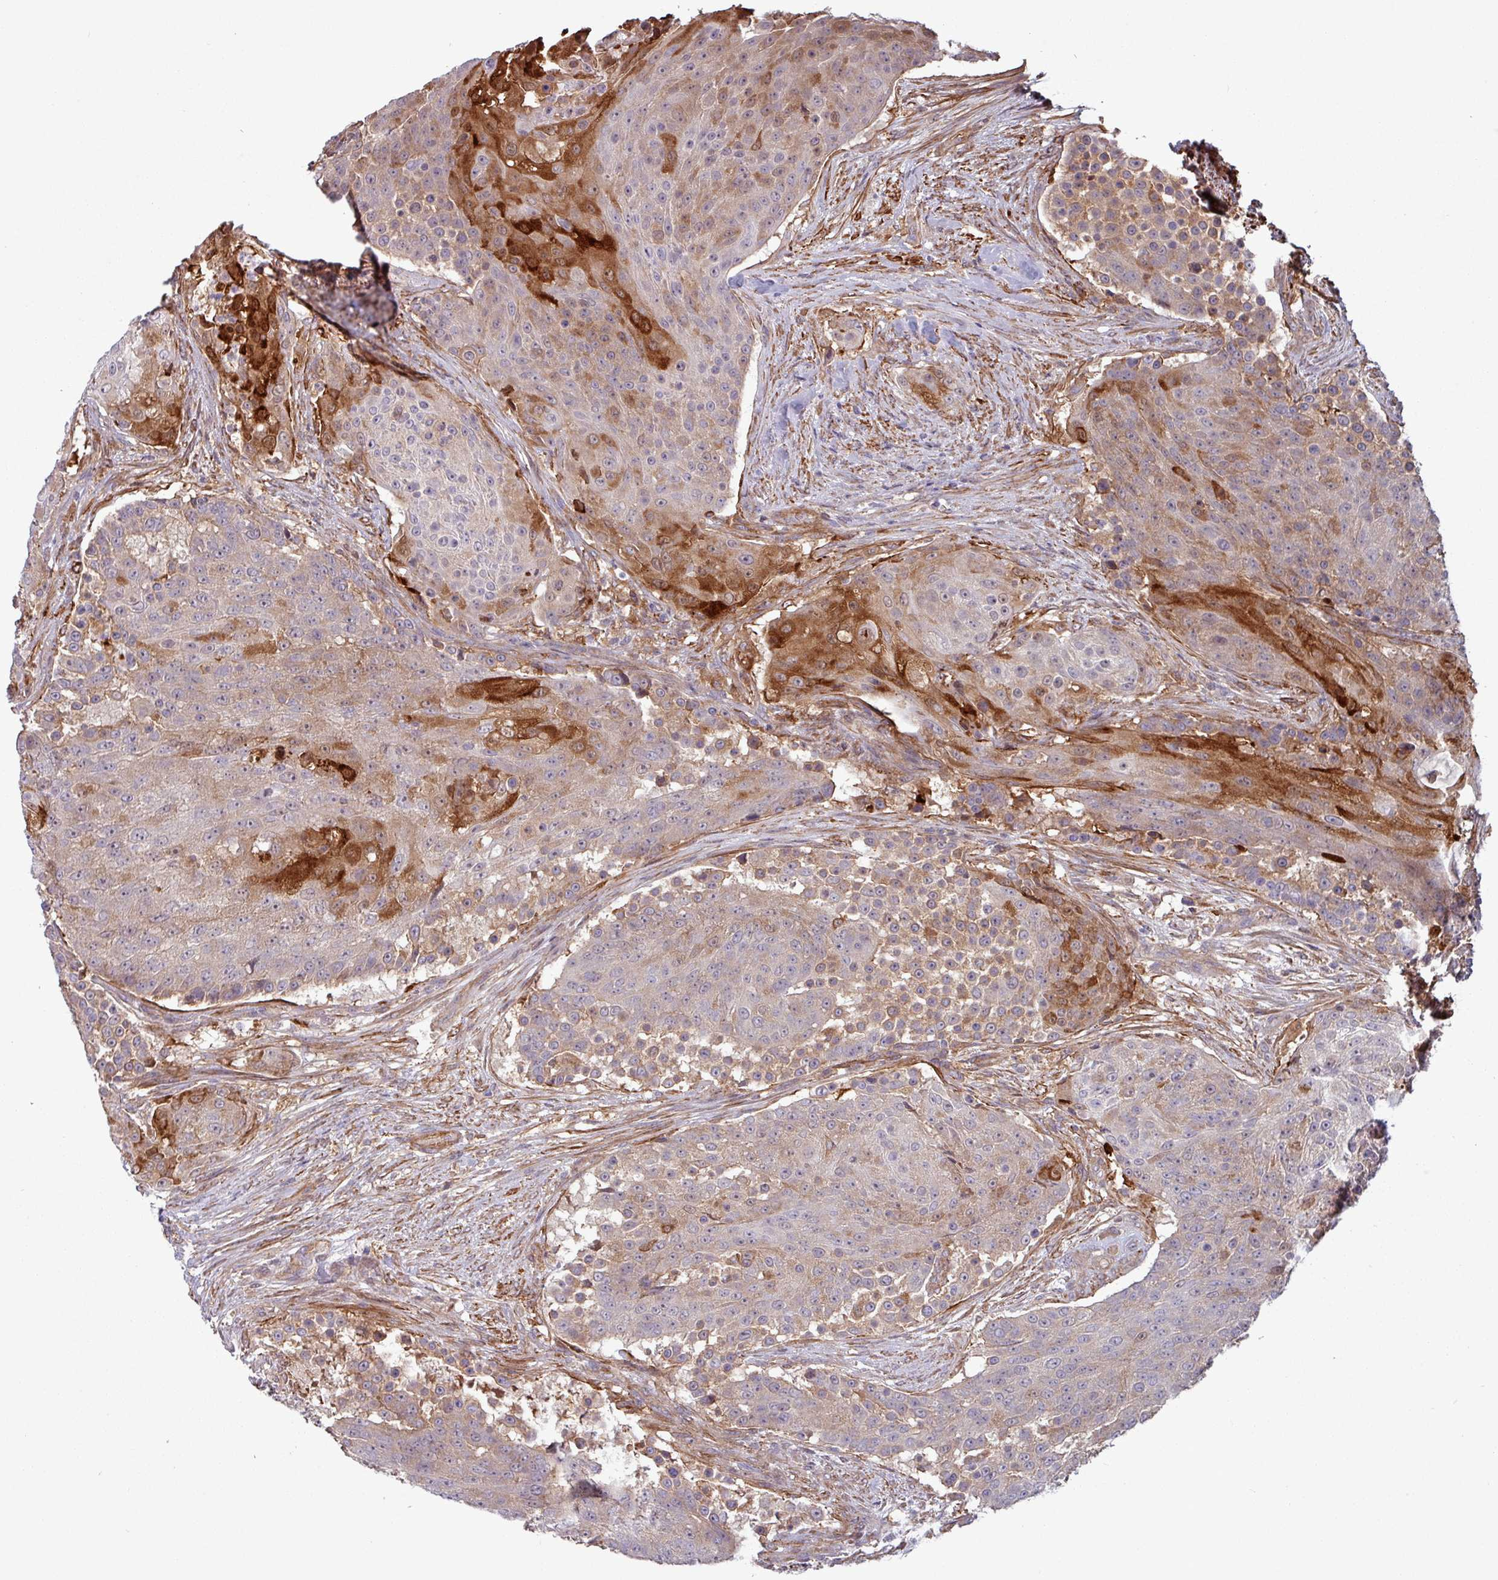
{"staining": {"intensity": "strong", "quantity": "25%-75%", "location": "cytoplasmic/membranous"}, "tissue": "urothelial cancer", "cell_type": "Tumor cells", "image_type": "cancer", "snomed": [{"axis": "morphology", "description": "Urothelial carcinoma, High grade"}, {"axis": "topography", "description": "Urinary bladder"}], "caption": "Immunohistochemistry of urothelial cancer exhibits high levels of strong cytoplasmic/membranous staining in about 25%-75% of tumor cells. The staining was performed using DAB (3,3'-diaminobenzidine) to visualize the protein expression in brown, while the nuclei were stained in blue with hematoxylin (Magnification: 20x).", "gene": "PCED1A", "patient": {"sex": "female", "age": 63}}